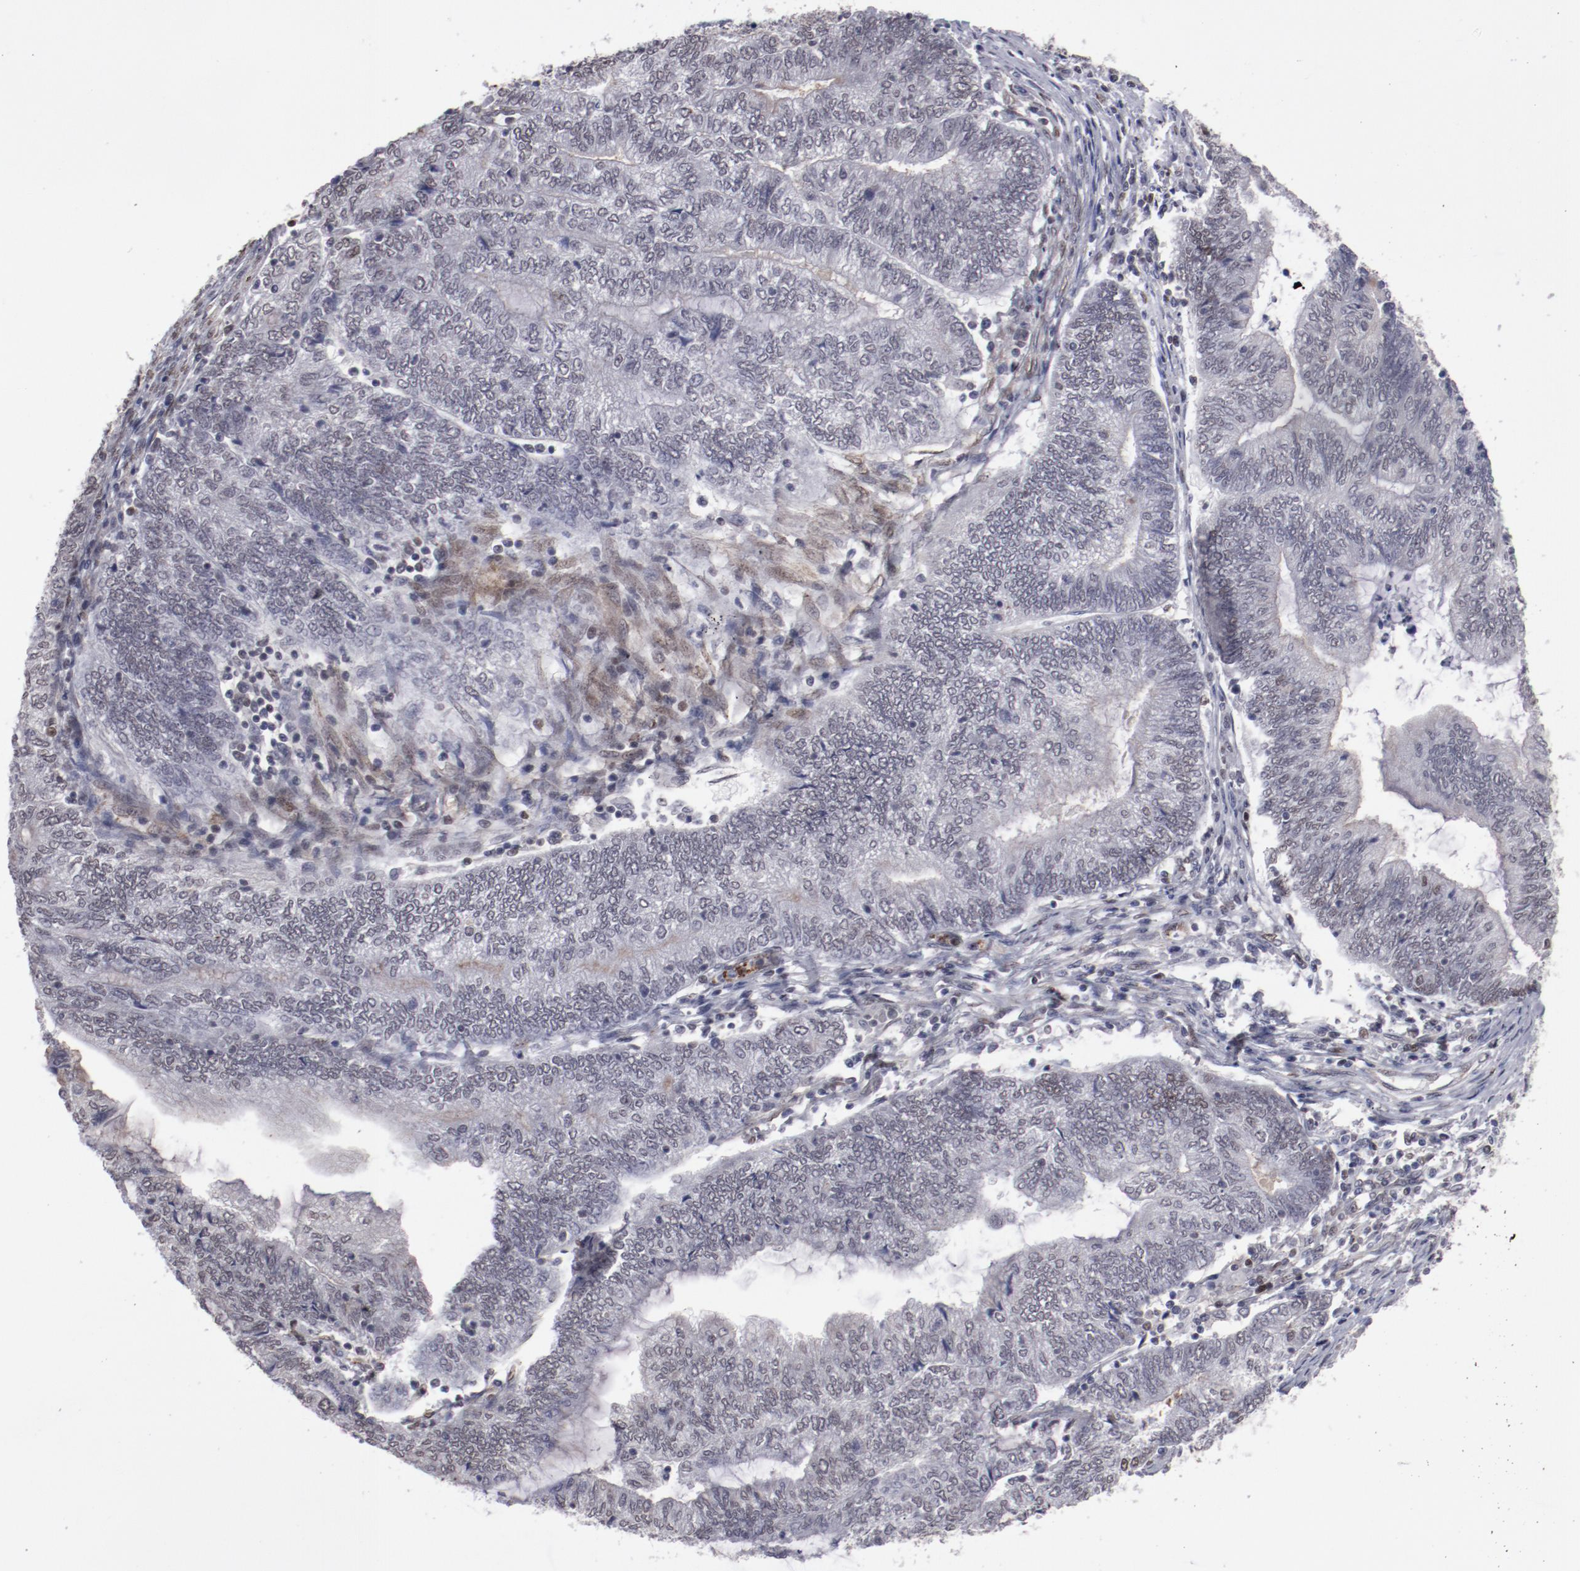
{"staining": {"intensity": "negative", "quantity": "none", "location": "none"}, "tissue": "endometrial cancer", "cell_type": "Tumor cells", "image_type": "cancer", "snomed": [{"axis": "morphology", "description": "Adenocarcinoma, NOS"}, {"axis": "topography", "description": "Uterus"}, {"axis": "topography", "description": "Endometrium"}], "caption": "Tumor cells are negative for brown protein staining in adenocarcinoma (endometrial).", "gene": "LEF1", "patient": {"sex": "female", "age": 70}}